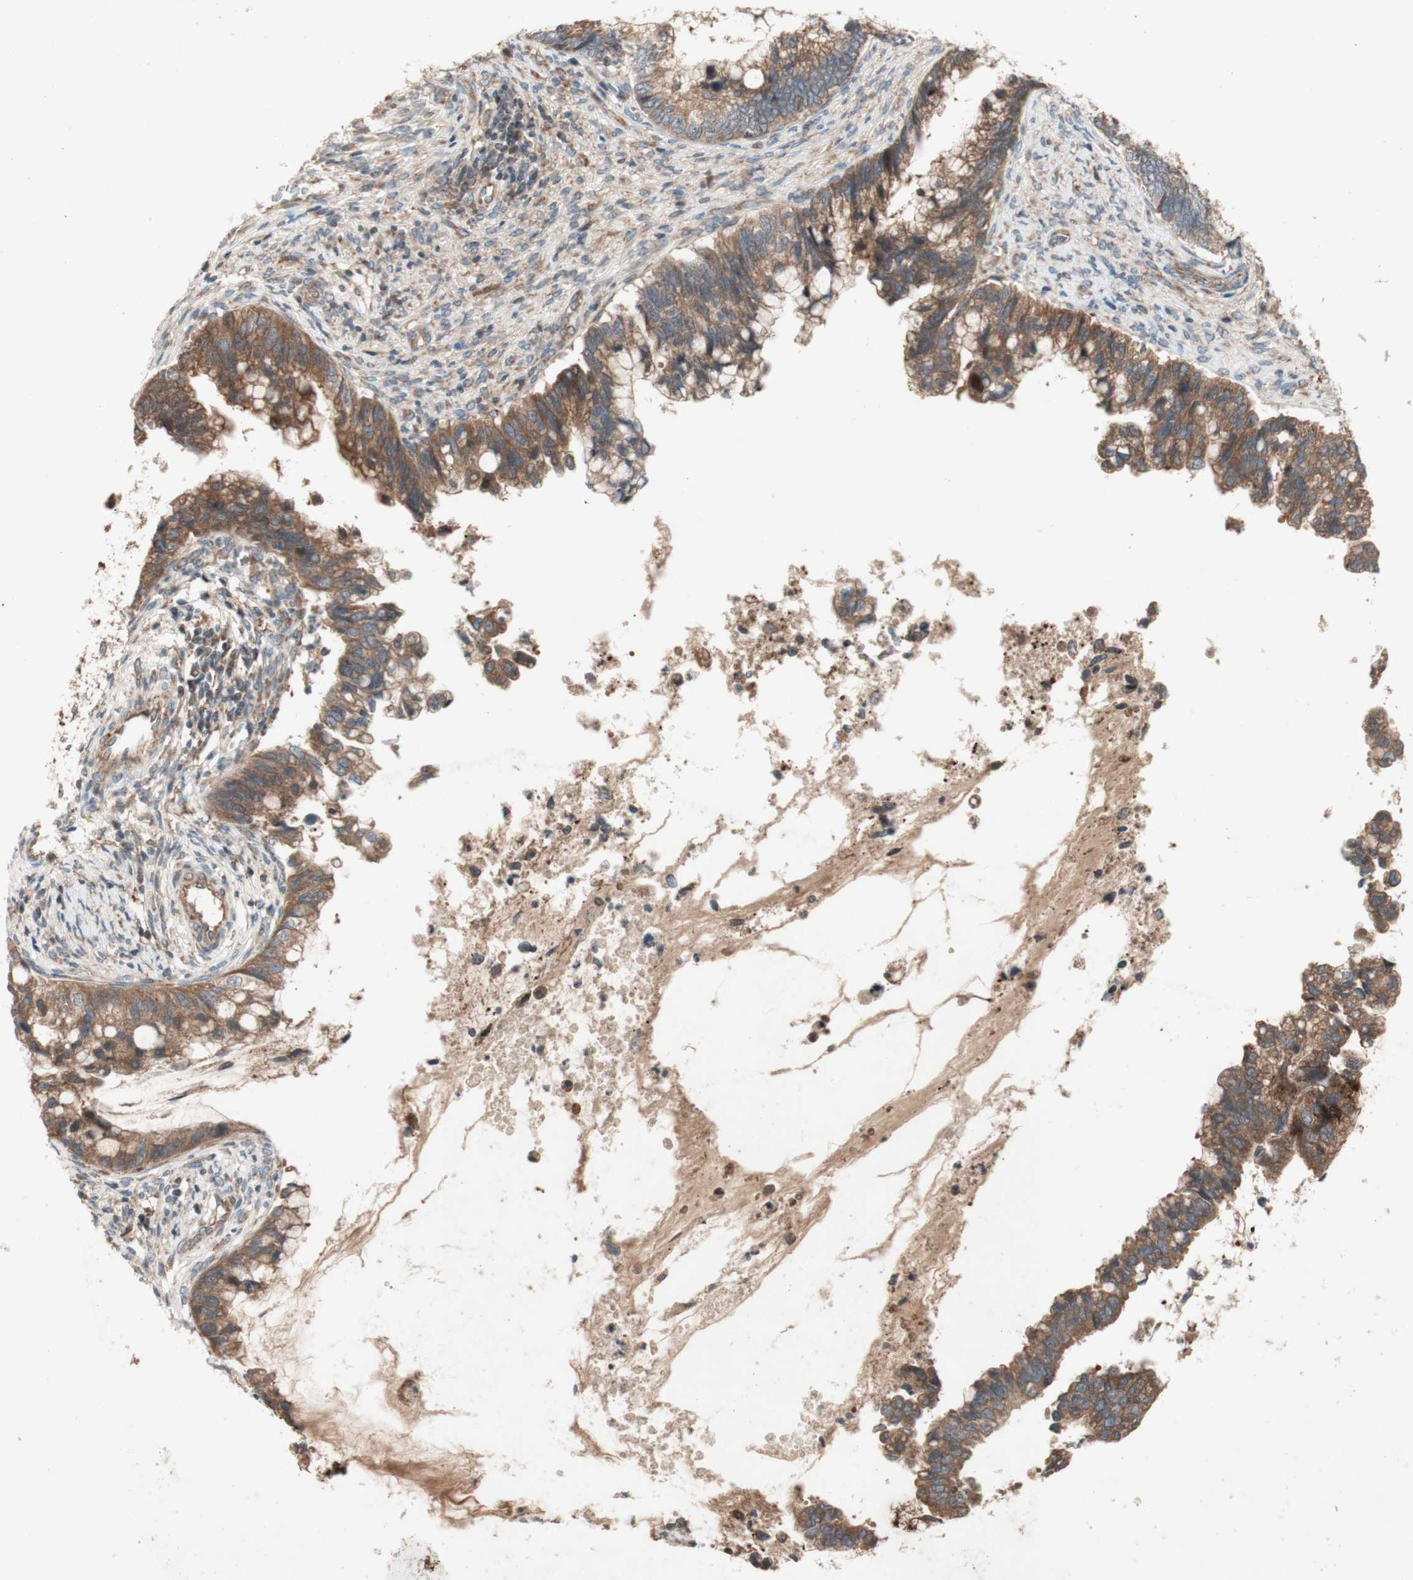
{"staining": {"intensity": "moderate", "quantity": ">75%", "location": "cytoplasmic/membranous"}, "tissue": "cervical cancer", "cell_type": "Tumor cells", "image_type": "cancer", "snomed": [{"axis": "morphology", "description": "Adenocarcinoma, NOS"}, {"axis": "topography", "description": "Cervix"}], "caption": "Adenocarcinoma (cervical) stained with DAB (3,3'-diaminobenzidine) immunohistochemistry demonstrates medium levels of moderate cytoplasmic/membranous positivity in about >75% of tumor cells.", "gene": "SOCS2", "patient": {"sex": "female", "age": 44}}